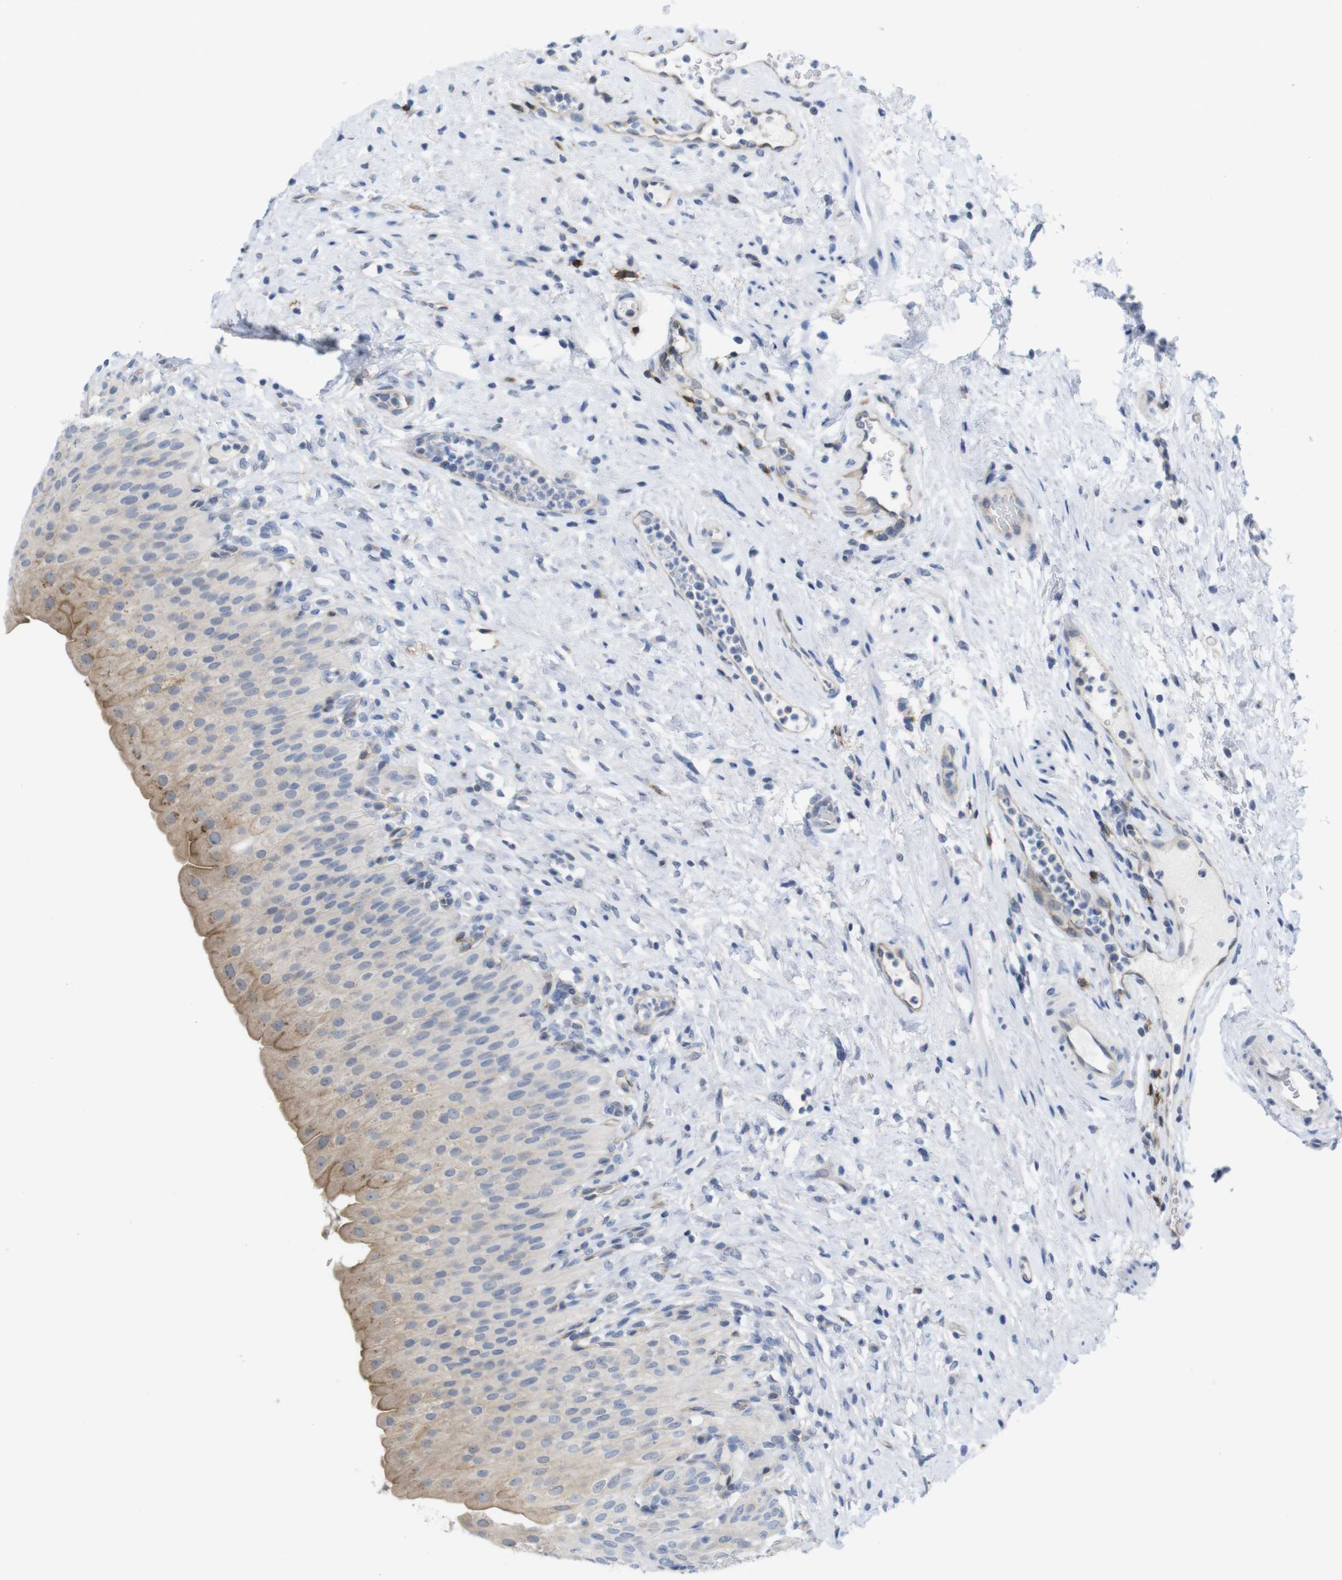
{"staining": {"intensity": "weak", "quantity": "<25%", "location": "cytoplasmic/membranous"}, "tissue": "urinary bladder", "cell_type": "Urothelial cells", "image_type": "normal", "snomed": [{"axis": "morphology", "description": "Normal tissue, NOS"}, {"axis": "morphology", "description": "Urothelial carcinoma, High grade"}, {"axis": "topography", "description": "Urinary bladder"}], "caption": "An image of urinary bladder stained for a protein exhibits no brown staining in urothelial cells.", "gene": "CCR6", "patient": {"sex": "male", "age": 46}}